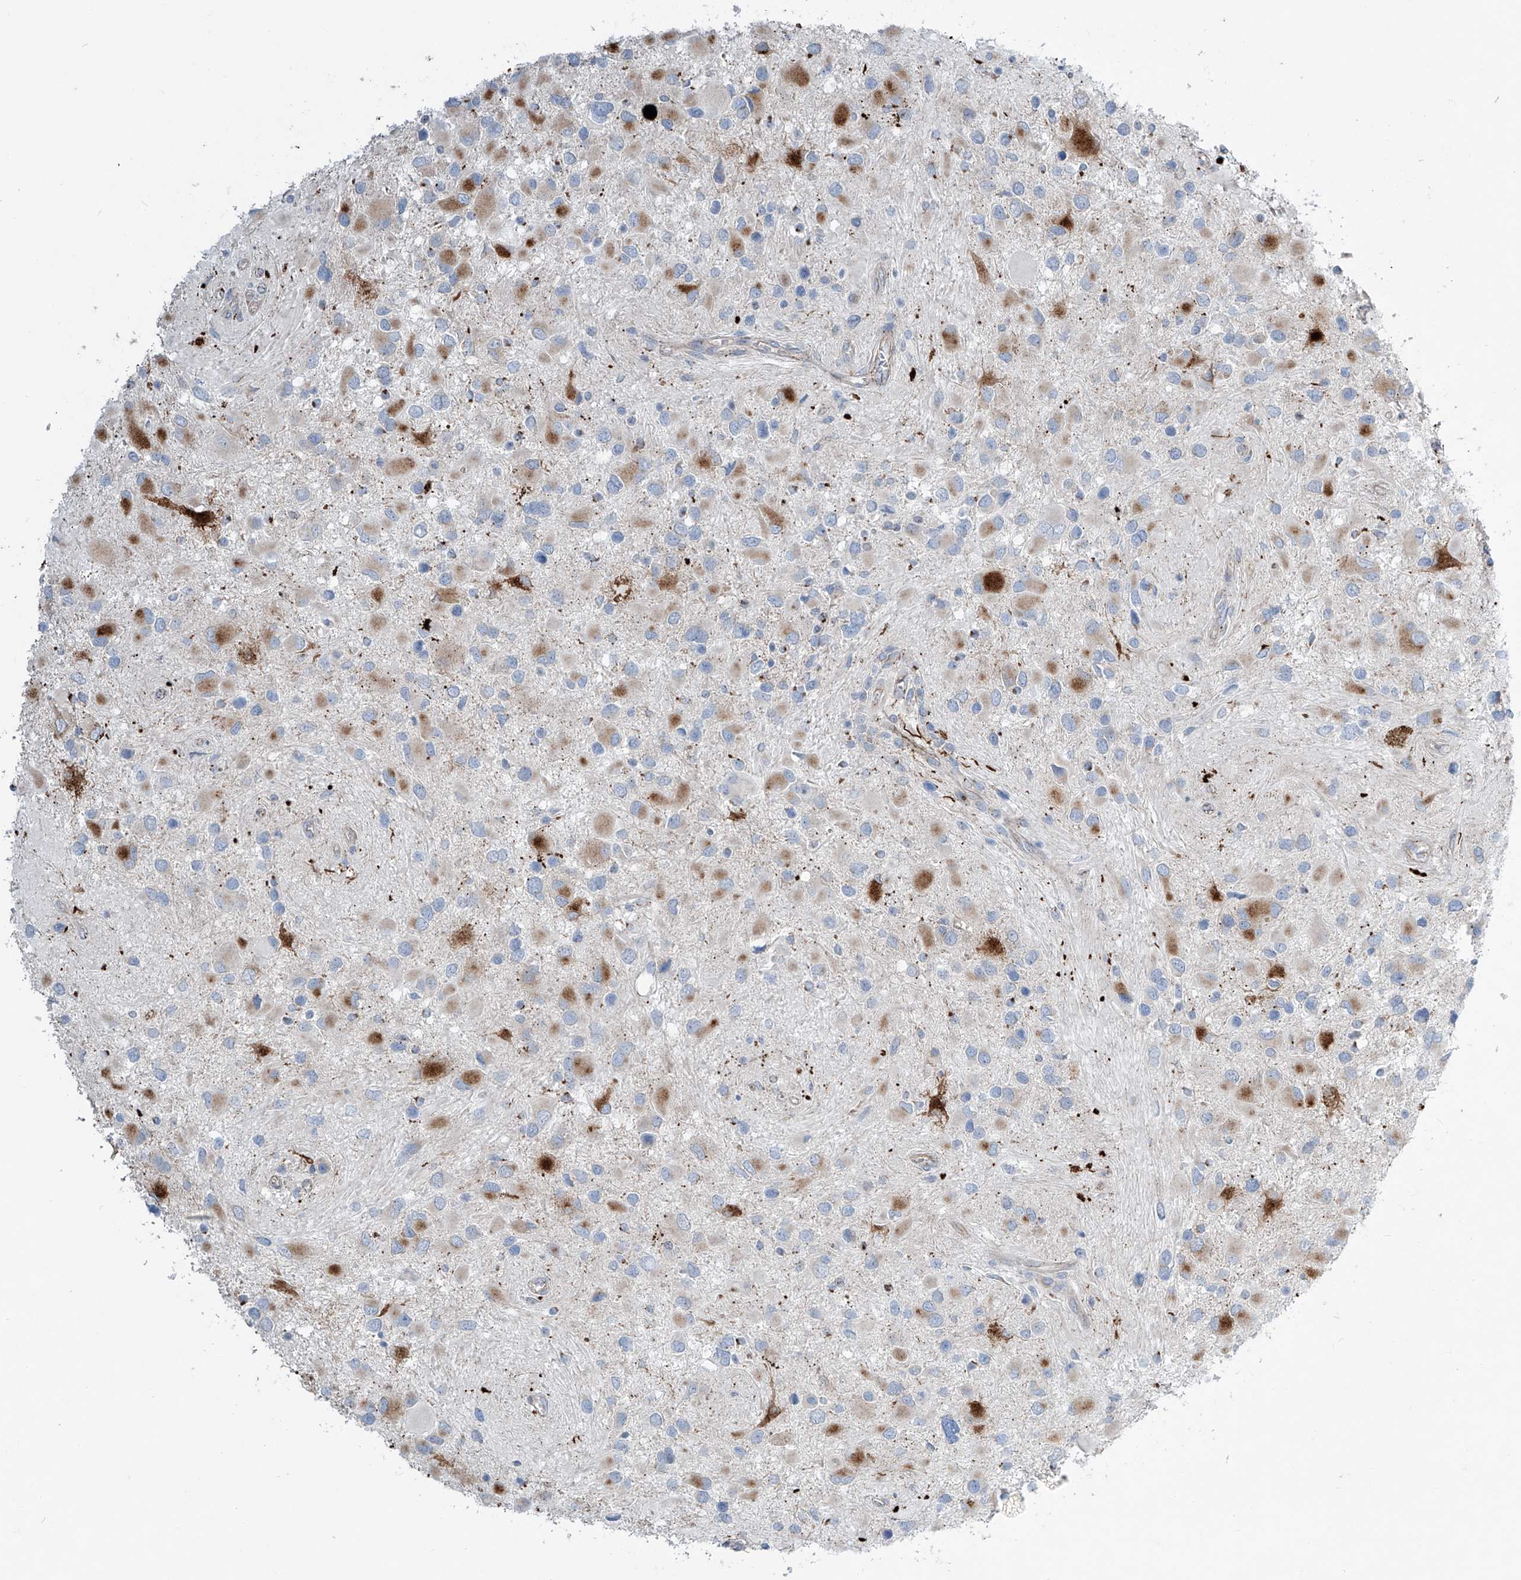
{"staining": {"intensity": "moderate", "quantity": "25%-75%", "location": "cytoplasmic/membranous"}, "tissue": "glioma", "cell_type": "Tumor cells", "image_type": "cancer", "snomed": [{"axis": "morphology", "description": "Glioma, malignant, High grade"}, {"axis": "topography", "description": "Brain"}], "caption": "DAB (3,3'-diaminobenzidine) immunohistochemical staining of human high-grade glioma (malignant) shows moderate cytoplasmic/membranous protein staining in about 25%-75% of tumor cells. (DAB (3,3'-diaminobenzidine) IHC, brown staining for protein, blue staining for nuclei).", "gene": "CDH5", "patient": {"sex": "male", "age": 53}}